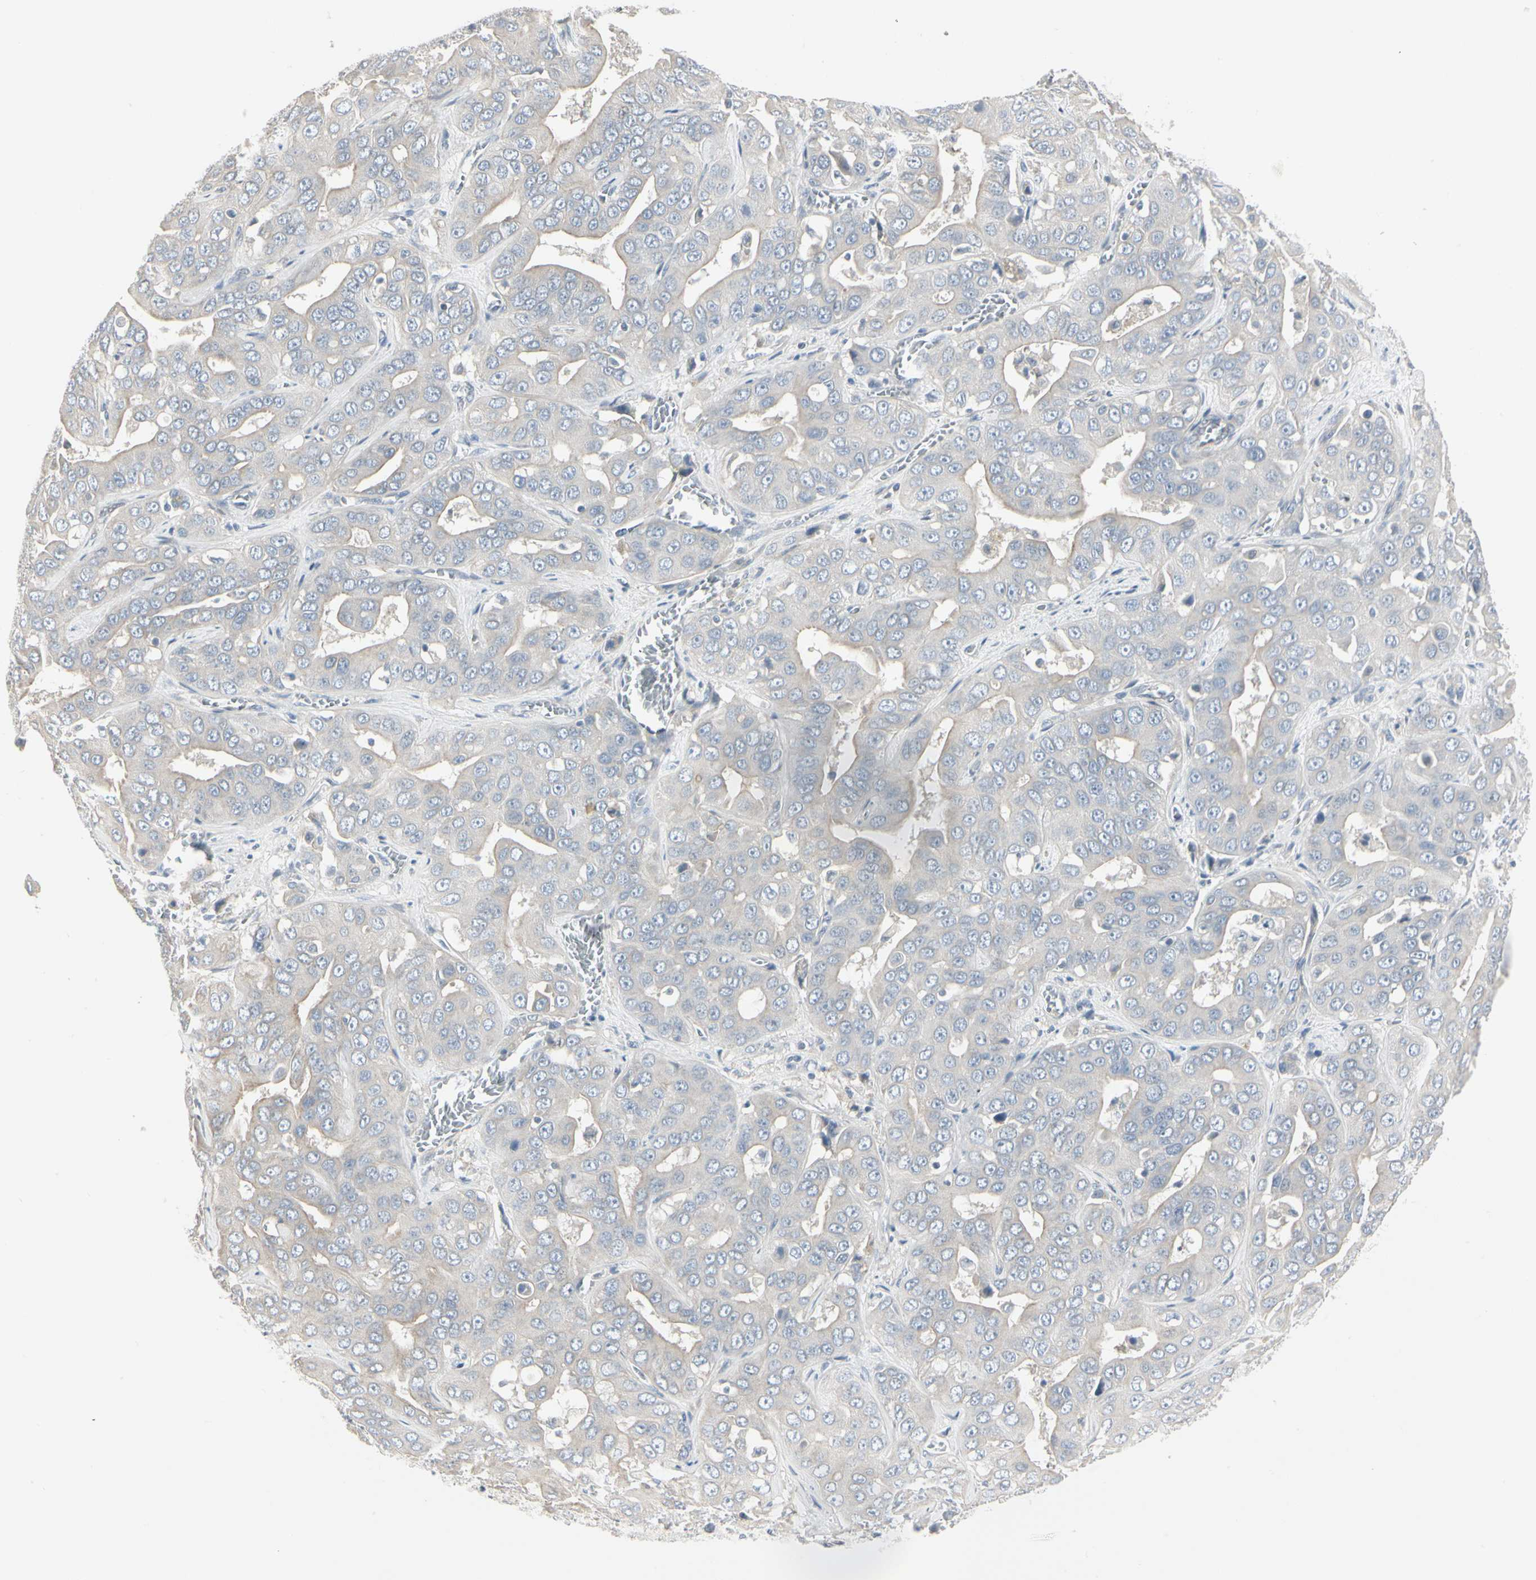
{"staining": {"intensity": "negative", "quantity": "none", "location": "none"}, "tissue": "liver cancer", "cell_type": "Tumor cells", "image_type": "cancer", "snomed": [{"axis": "morphology", "description": "Cholangiocarcinoma"}, {"axis": "topography", "description": "Liver"}], "caption": "The image displays no staining of tumor cells in cholangiocarcinoma (liver). Nuclei are stained in blue.", "gene": "DMPK", "patient": {"sex": "female", "age": 52}}